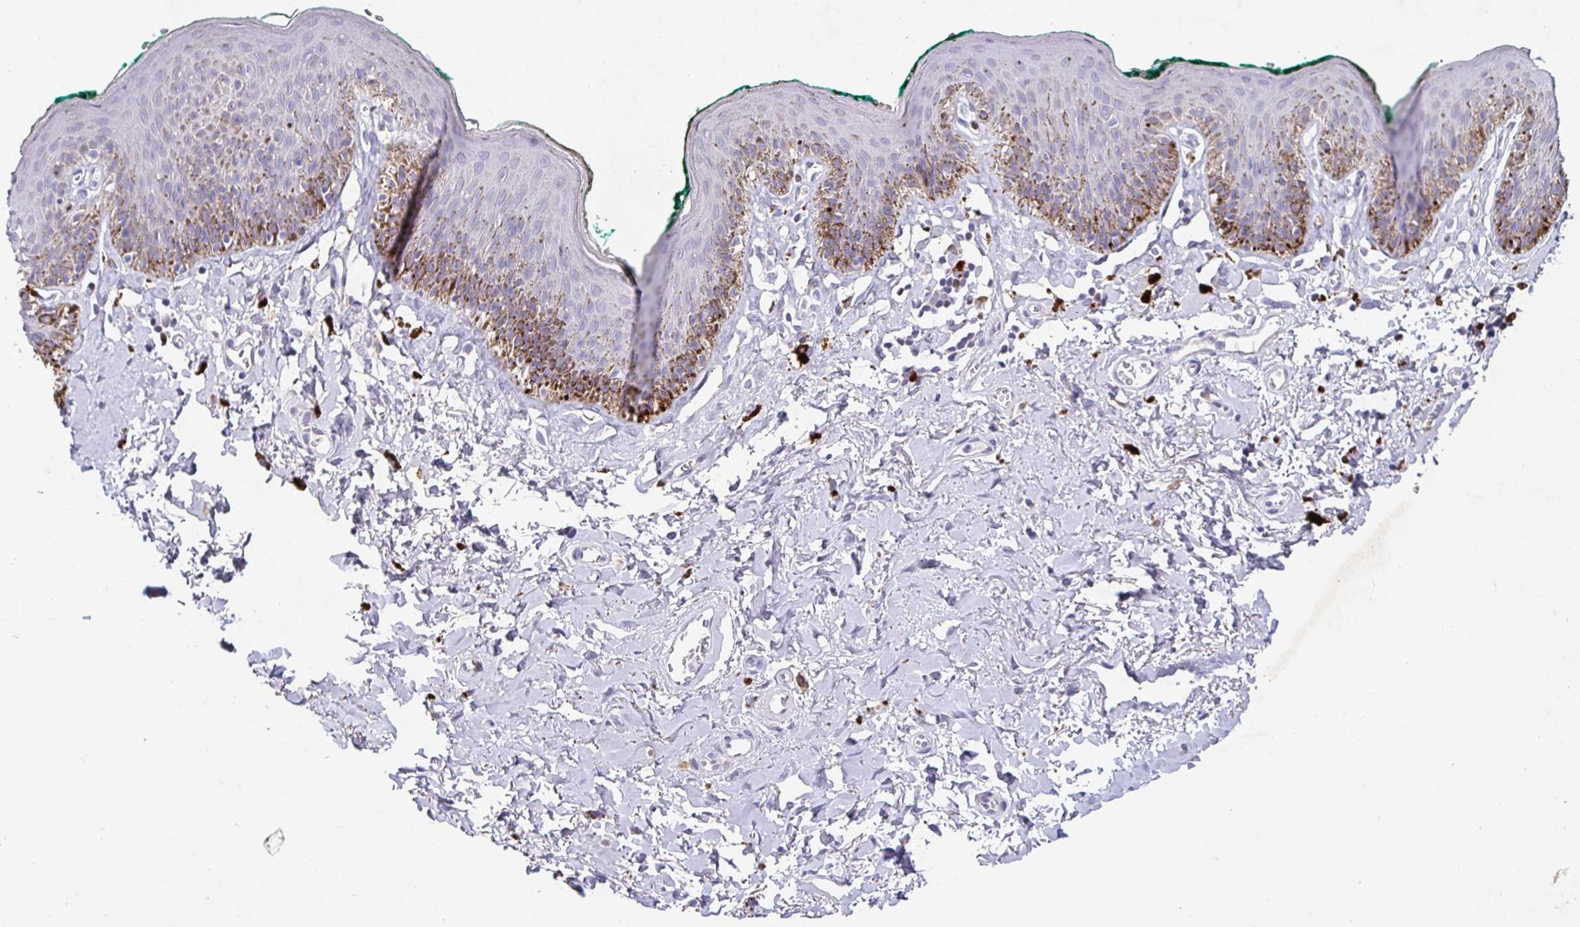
{"staining": {"intensity": "moderate", "quantity": "<25%", "location": "cytoplasmic/membranous"}, "tissue": "skin", "cell_type": "Epidermal cells", "image_type": "normal", "snomed": [{"axis": "morphology", "description": "Normal tissue, NOS"}, {"axis": "topography", "description": "Vulva"}, {"axis": "topography", "description": "Peripheral nerve tissue"}], "caption": "Skin was stained to show a protein in brown. There is low levels of moderate cytoplasmic/membranous expression in approximately <25% of epidermal cells. (brown staining indicates protein expression, while blue staining denotes nuclei).", "gene": "SATB1", "patient": {"sex": "female", "age": 66}}